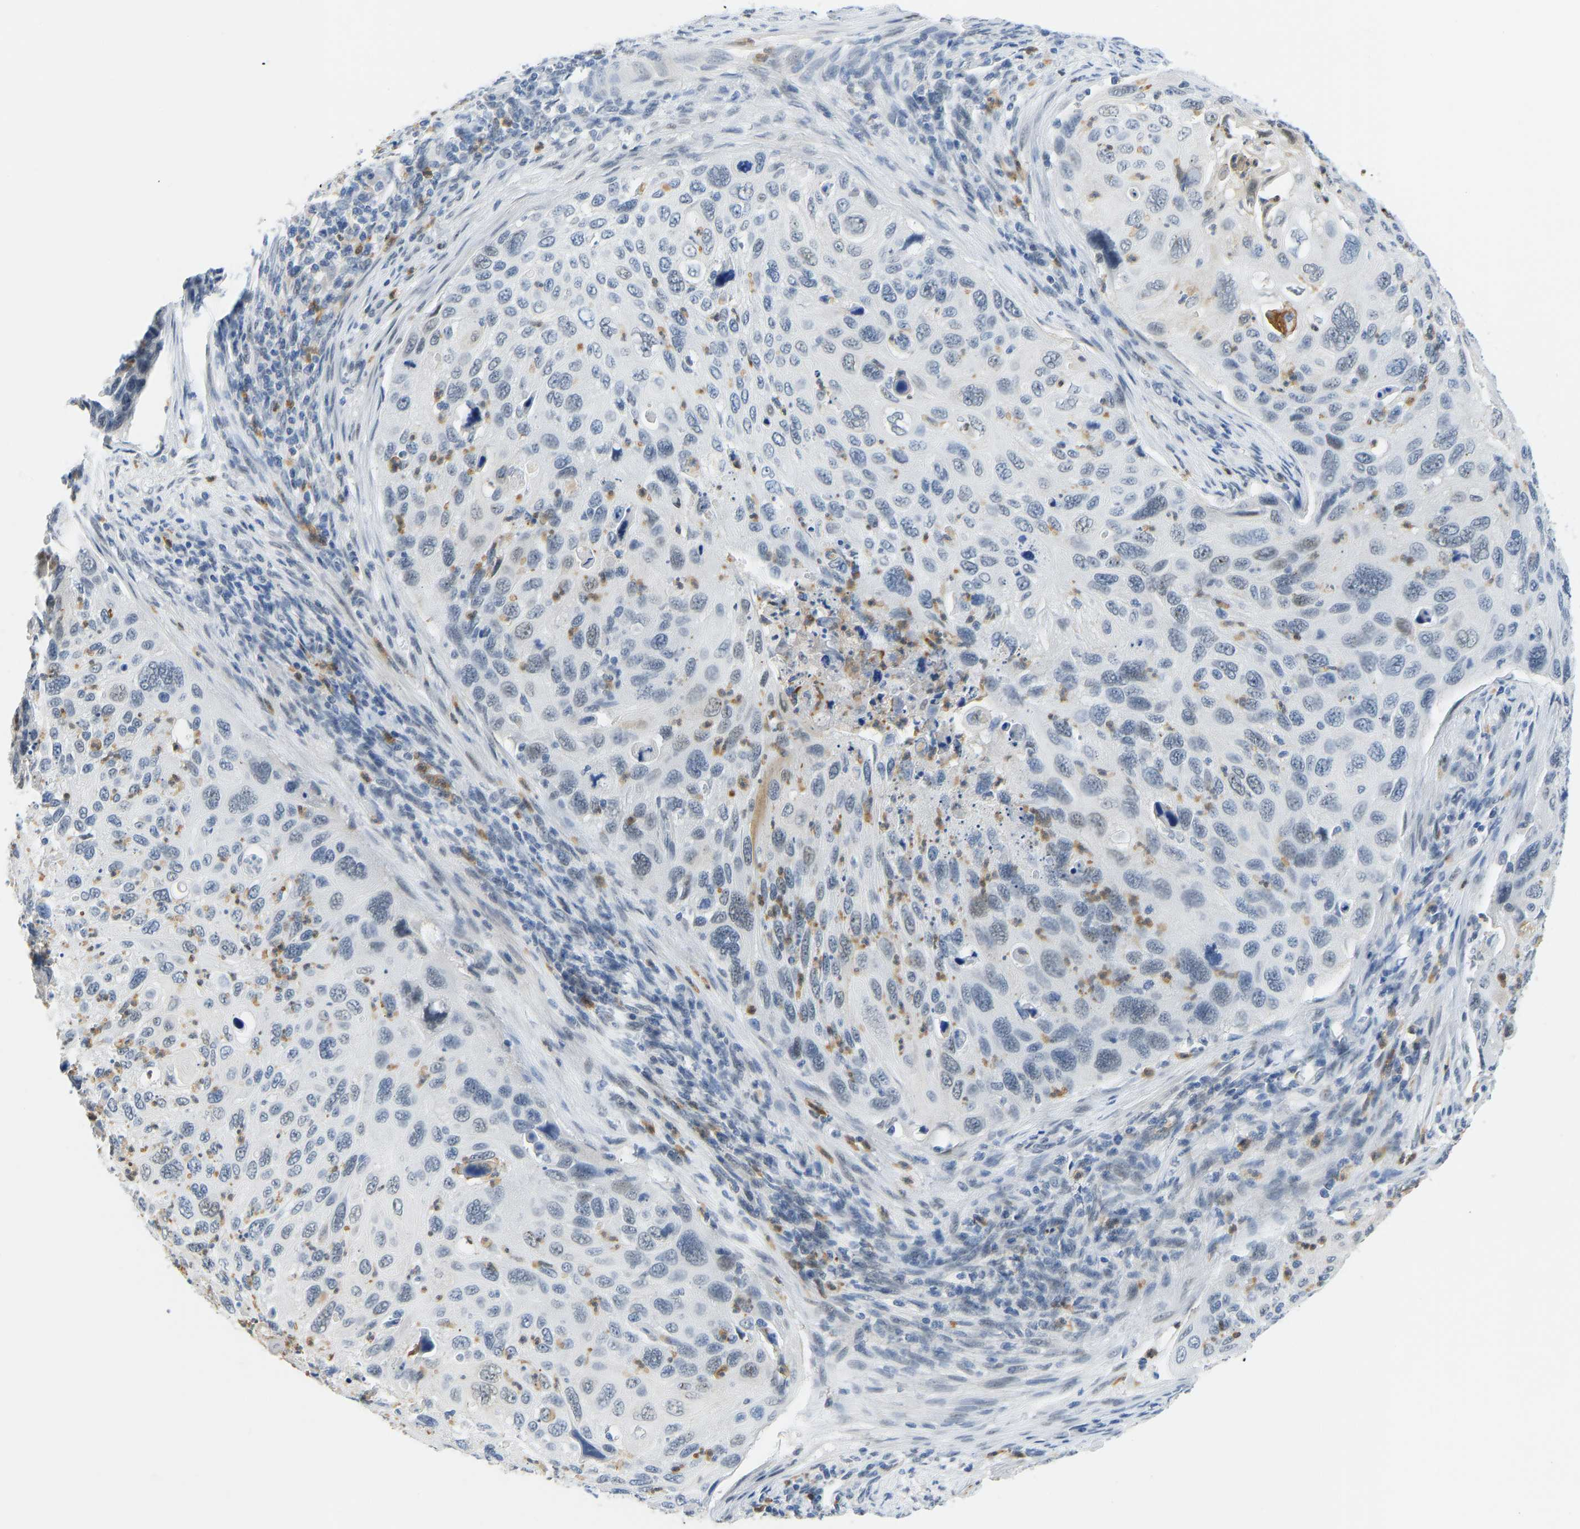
{"staining": {"intensity": "negative", "quantity": "none", "location": "none"}, "tissue": "cervical cancer", "cell_type": "Tumor cells", "image_type": "cancer", "snomed": [{"axis": "morphology", "description": "Squamous cell carcinoma, NOS"}, {"axis": "topography", "description": "Cervix"}], "caption": "Tumor cells are negative for brown protein staining in cervical squamous cell carcinoma.", "gene": "TXNDC2", "patient": {"sex": "female", "age": 70}}